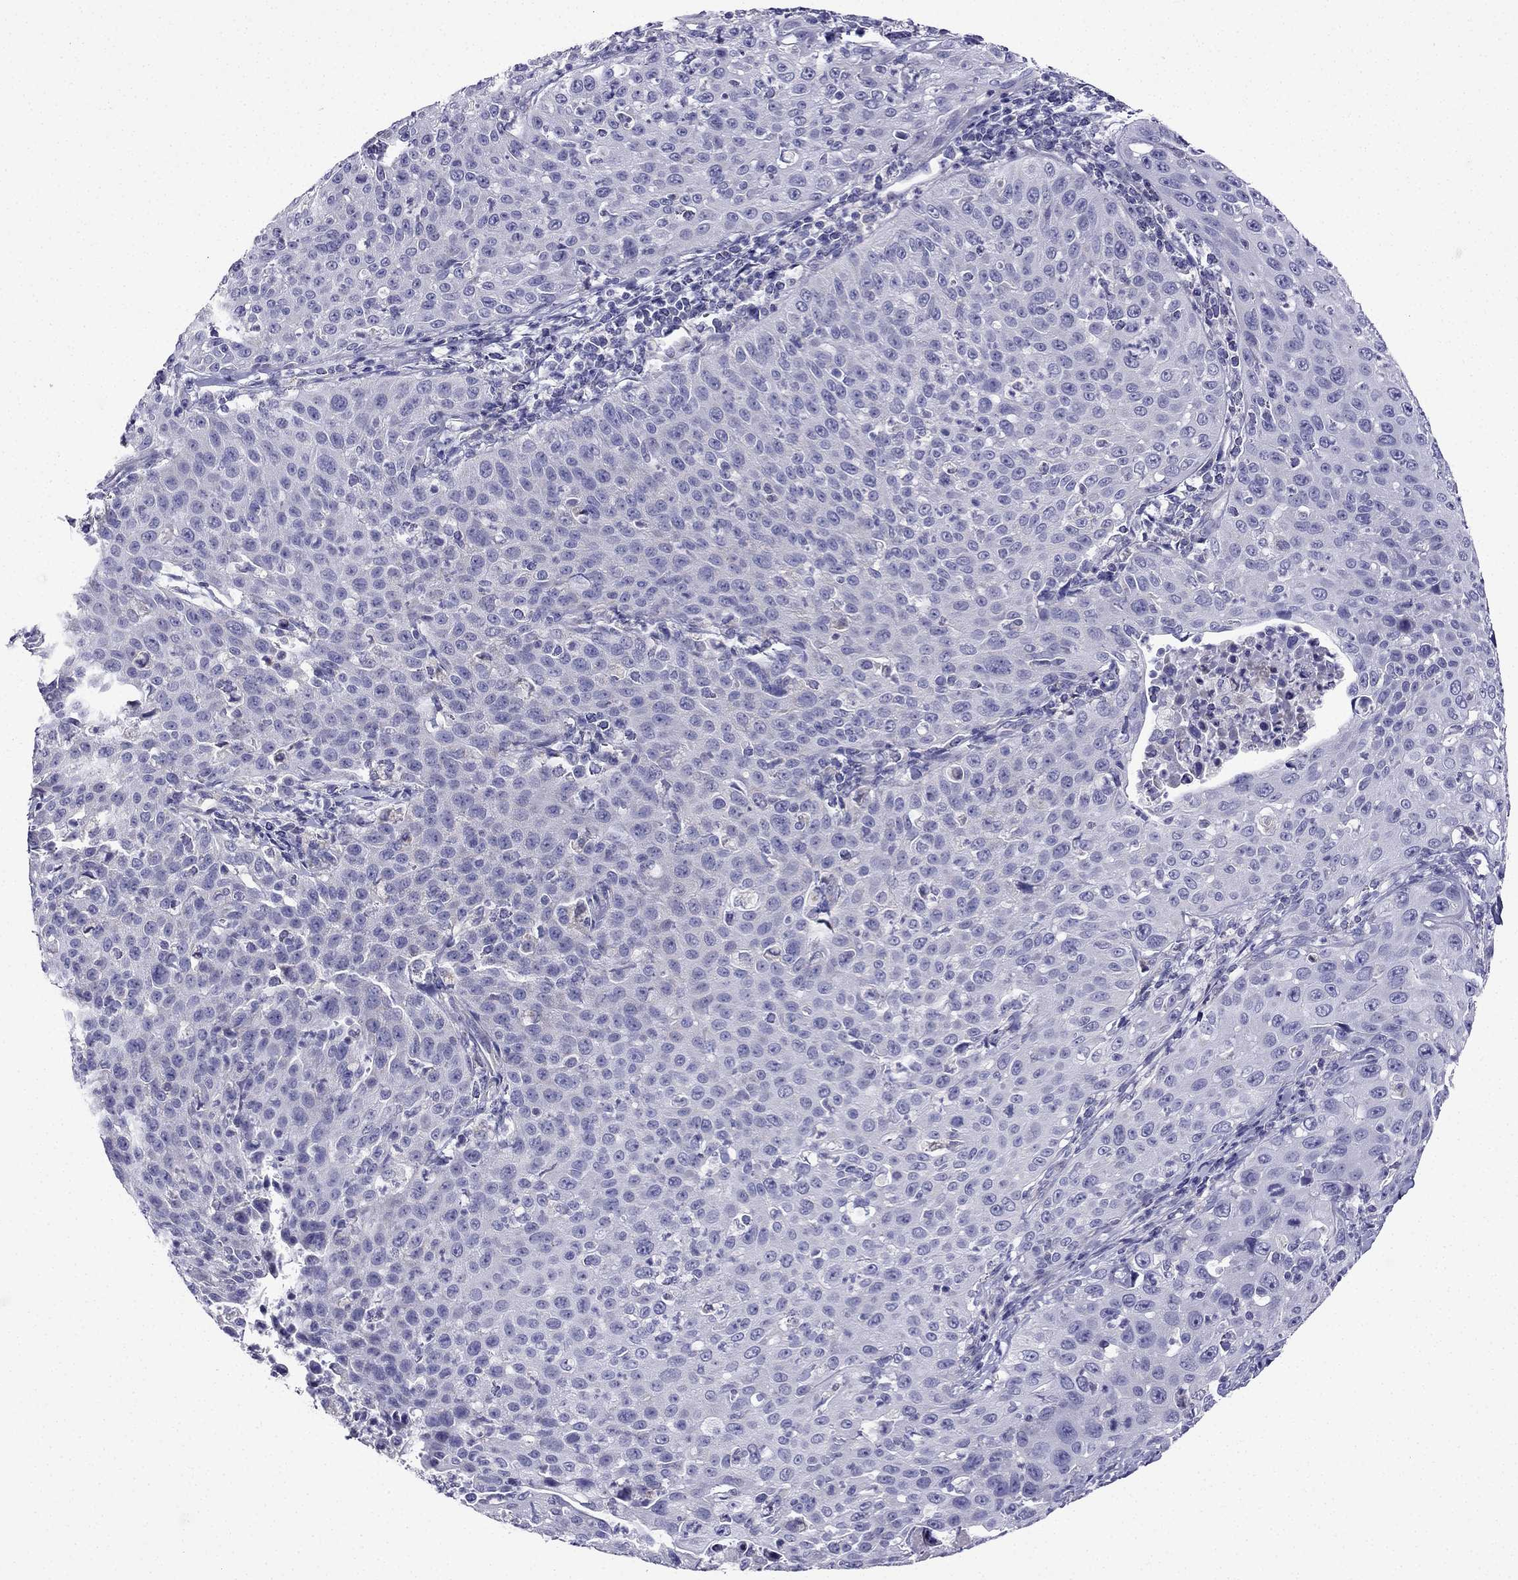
{"staining": {"intensity": "negative", "quantity": "none", "location": "none"}, "tissue": "cervical cancer", "cell_type": "Tumor cells", "image_type": "cancer", "snomed": [{"axis": "morphology", "description": "Squamous cell carcinoma, NOS"}, {"axis": "topography", "description": "Cervix"}], "caption": "DAB immunohistochemical staining of squamous cell carcinoma (cervical) reveals no significant positivity in tumor cells. The staining is performed using DAB brown chromogen with nuclei counter-stained in using hematoxylin.", "gene": "KIF5A", "patient": {"sex": "female", "age": 26}}